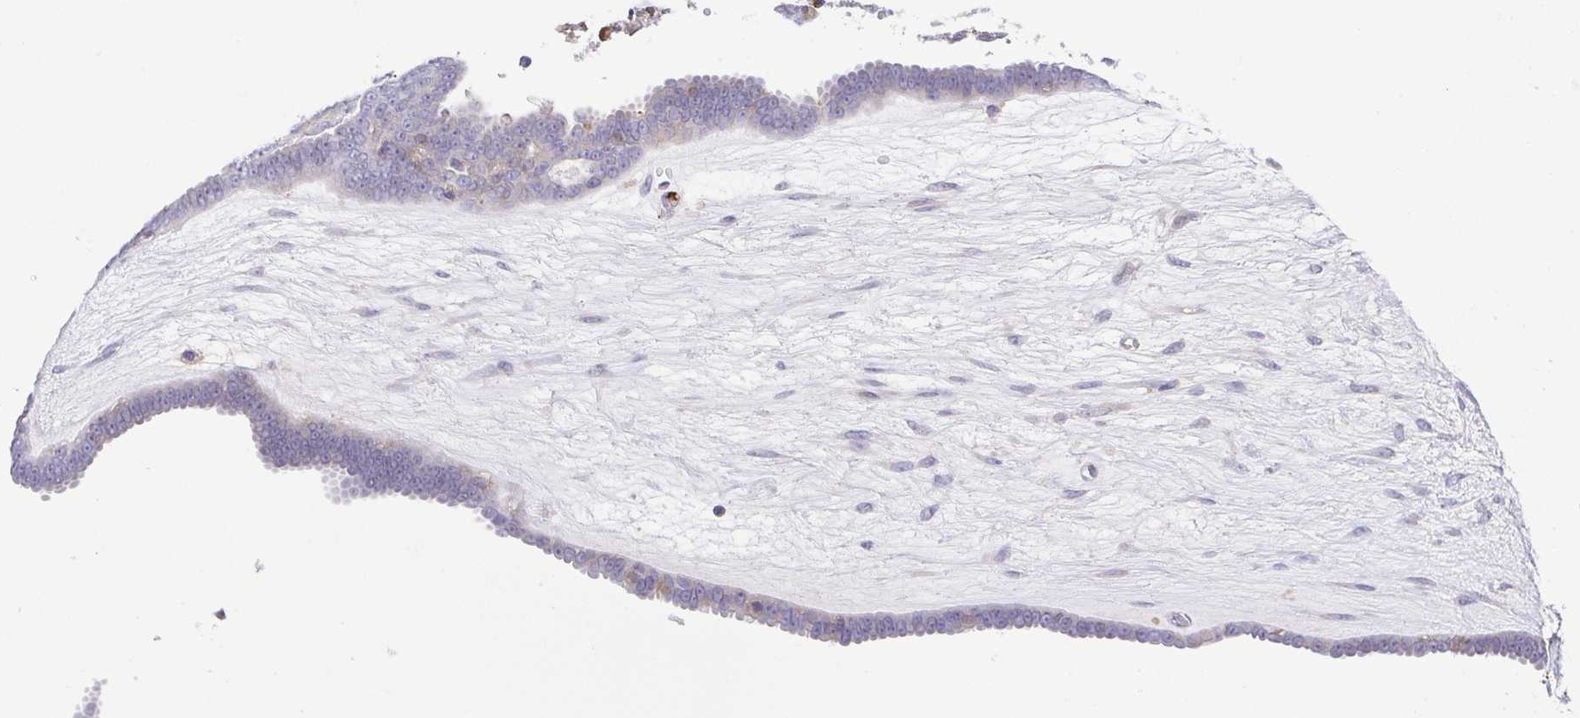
{"staining": {"intensity": "weak", "quantity": "<25%", "location": "cytoplasmic/membranous"}, "tissue": "ovarian cancer", "cell_type": "Tumor cells", "image_type": "cancer", "snomed": [{"axis": "morphology", "description": "Cystadenocarcinoma, serous, NOS"}, {"axis": "topography", "description": "Ovary"}], "caption": "This micrograph is of ovarian cancer (serous cystadenocarcinoma) stained with immunohistochemistry to label a protein in brown with the nuclei are counter-stained blue. There is no staining in tumor cells.", "gene": "PRR14L", "patient": {"sex": "female", "age": 71}}